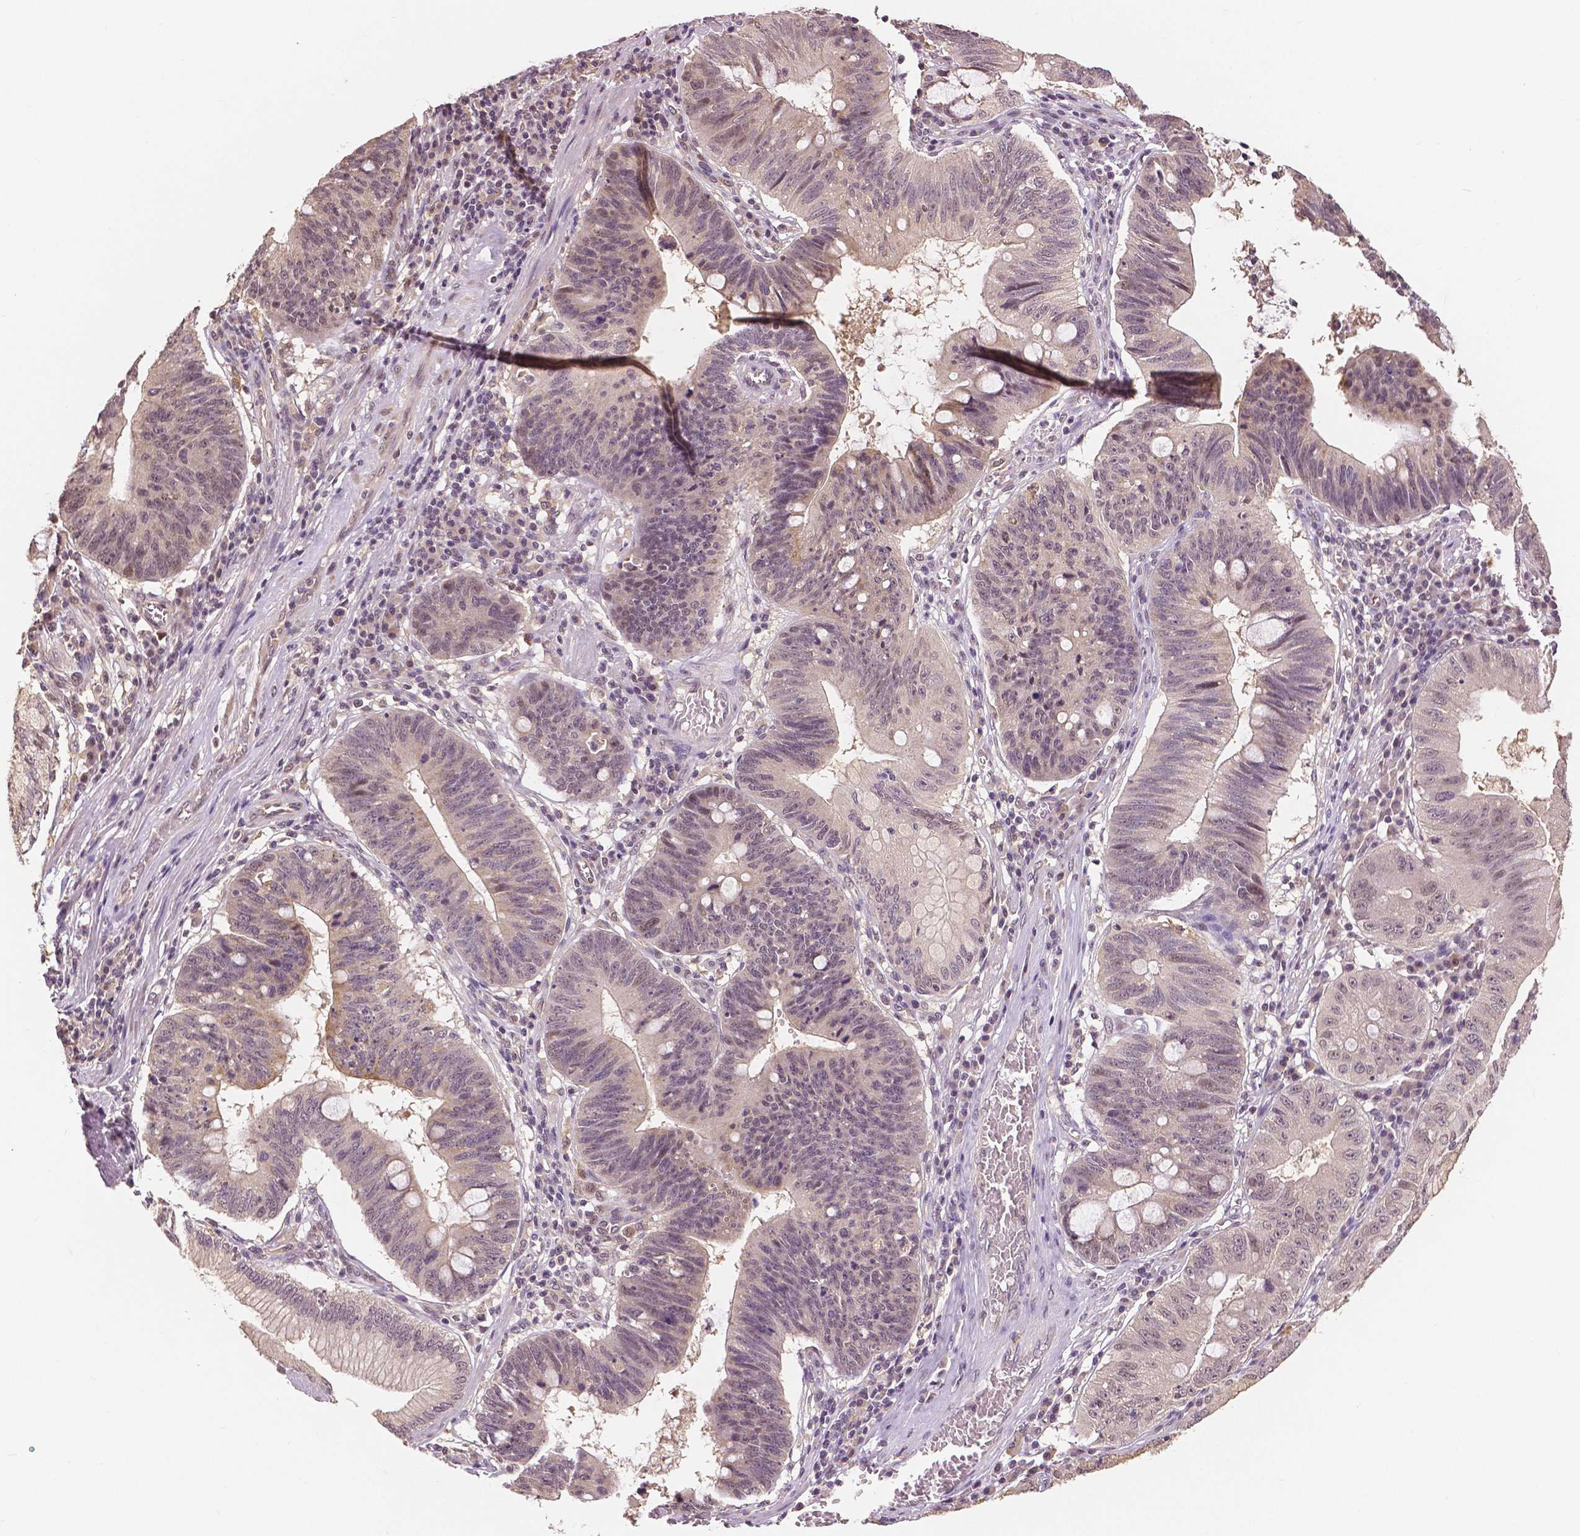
{"staining": {"intensity": "weak", "quantity": "<25%", "location": "cytoplasmic/membranous,nuclear"}, "tissue": "stomach cancer", "cell_type": "Tumor cells", "image_type": "cancer", "snomed": [{"axis": "morphology", "description": "Adenocarcinoma, NOS"}, {"axis": "topography", "description": "Stomach"}], "caption": "This is an immunohistochemistry photomicrograph of human adenocarcinoma (stomach). There is no positivity in tumor cells.", "gene": "MAP1LC3B", "patient": {"sex": "male", "age": 59}}